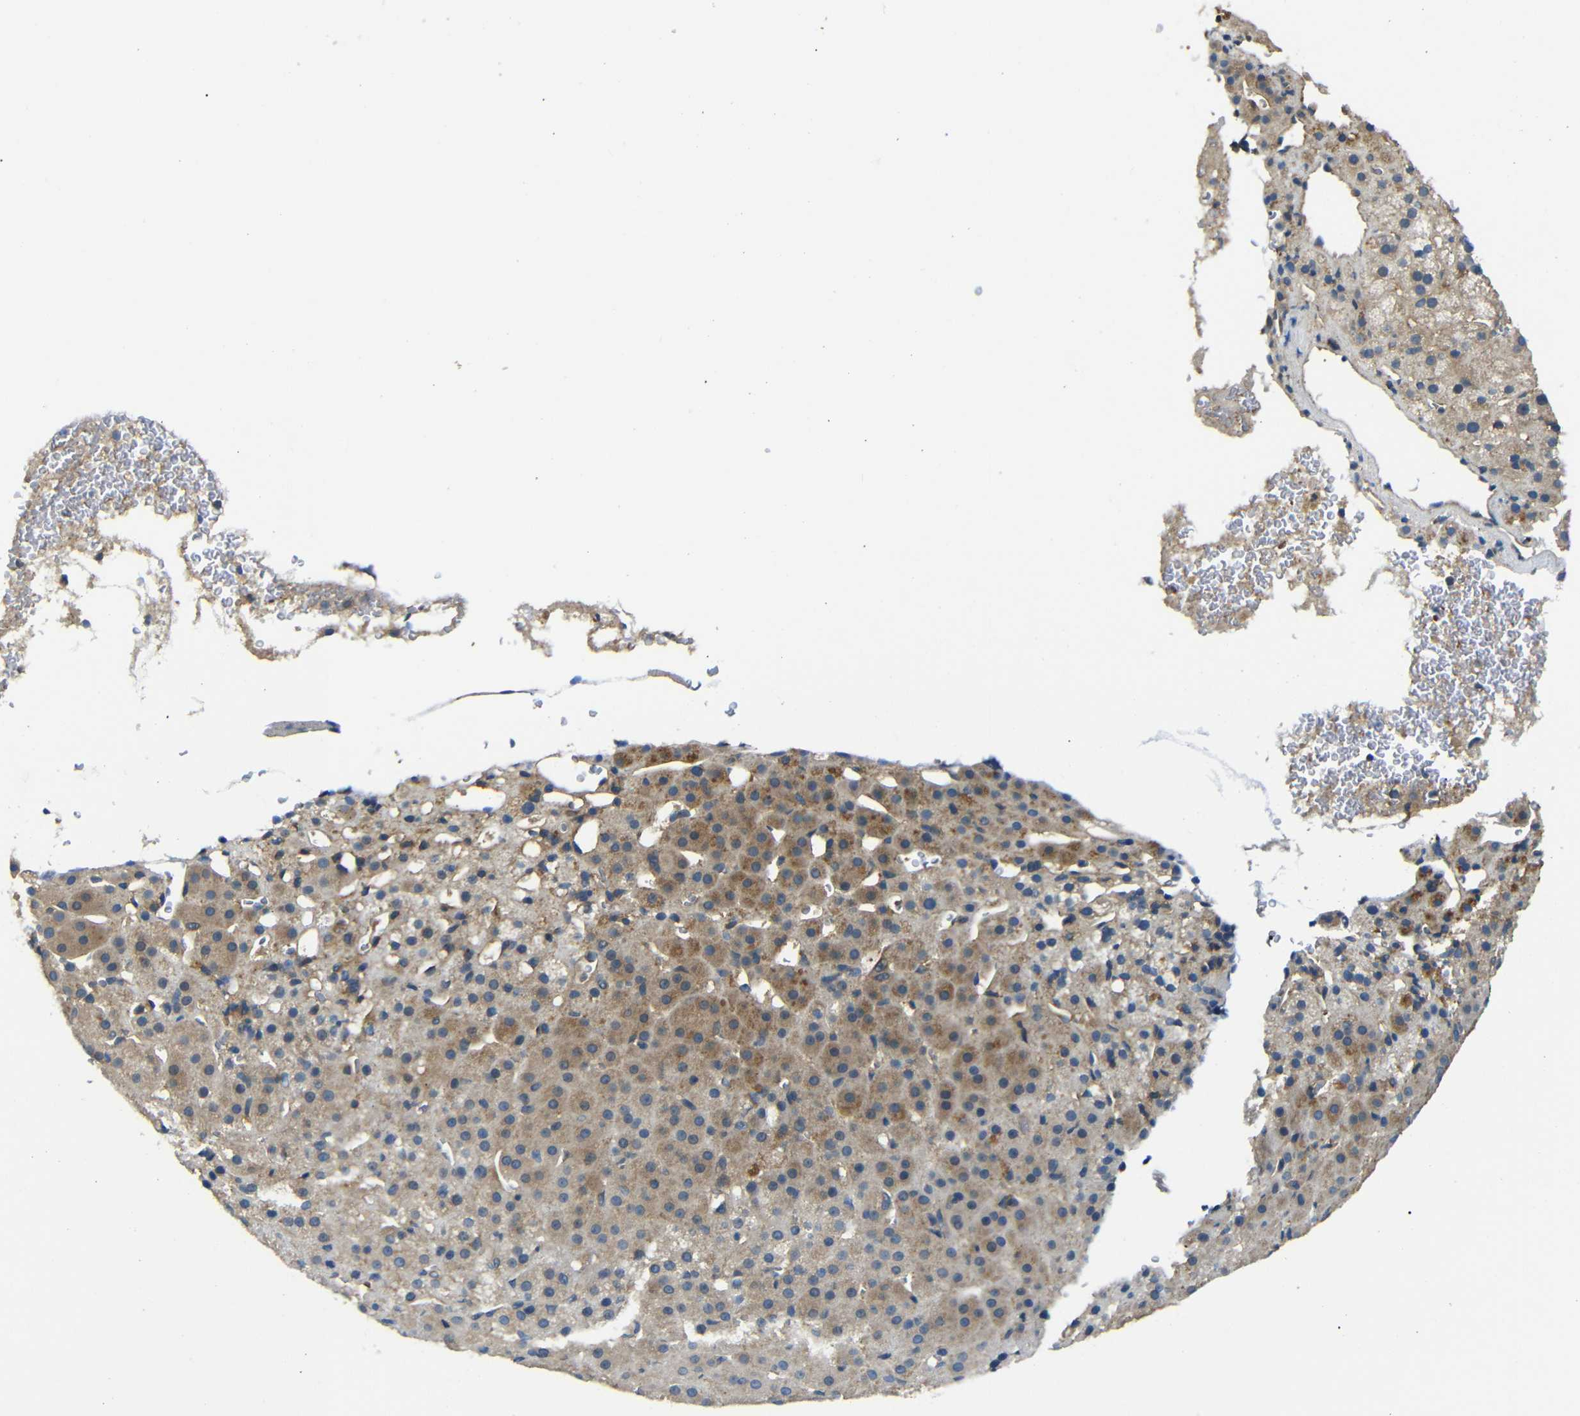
{"staining": {"intensity": "moderate", "quantity": "25%-75%", "location": "cytoplasmic/membranous"}, "tissue": "adrenal gland", "cell_type": "Glandular cells", "image_type": "normal", "snomed": [{"axis": "morphology", "description": "Normal tissue, NOS"}, {"axis": "topography", "description": "Adrenal gland"}], "caption": "Protein expression analysis of unremarkable human adrenal gland reveals moderate cytoplasmic/membranous positivity in approximately 25%-75% of glandular cells.", "gene": "MYO1B", "patient": {"sex": "female", "age": 57}}